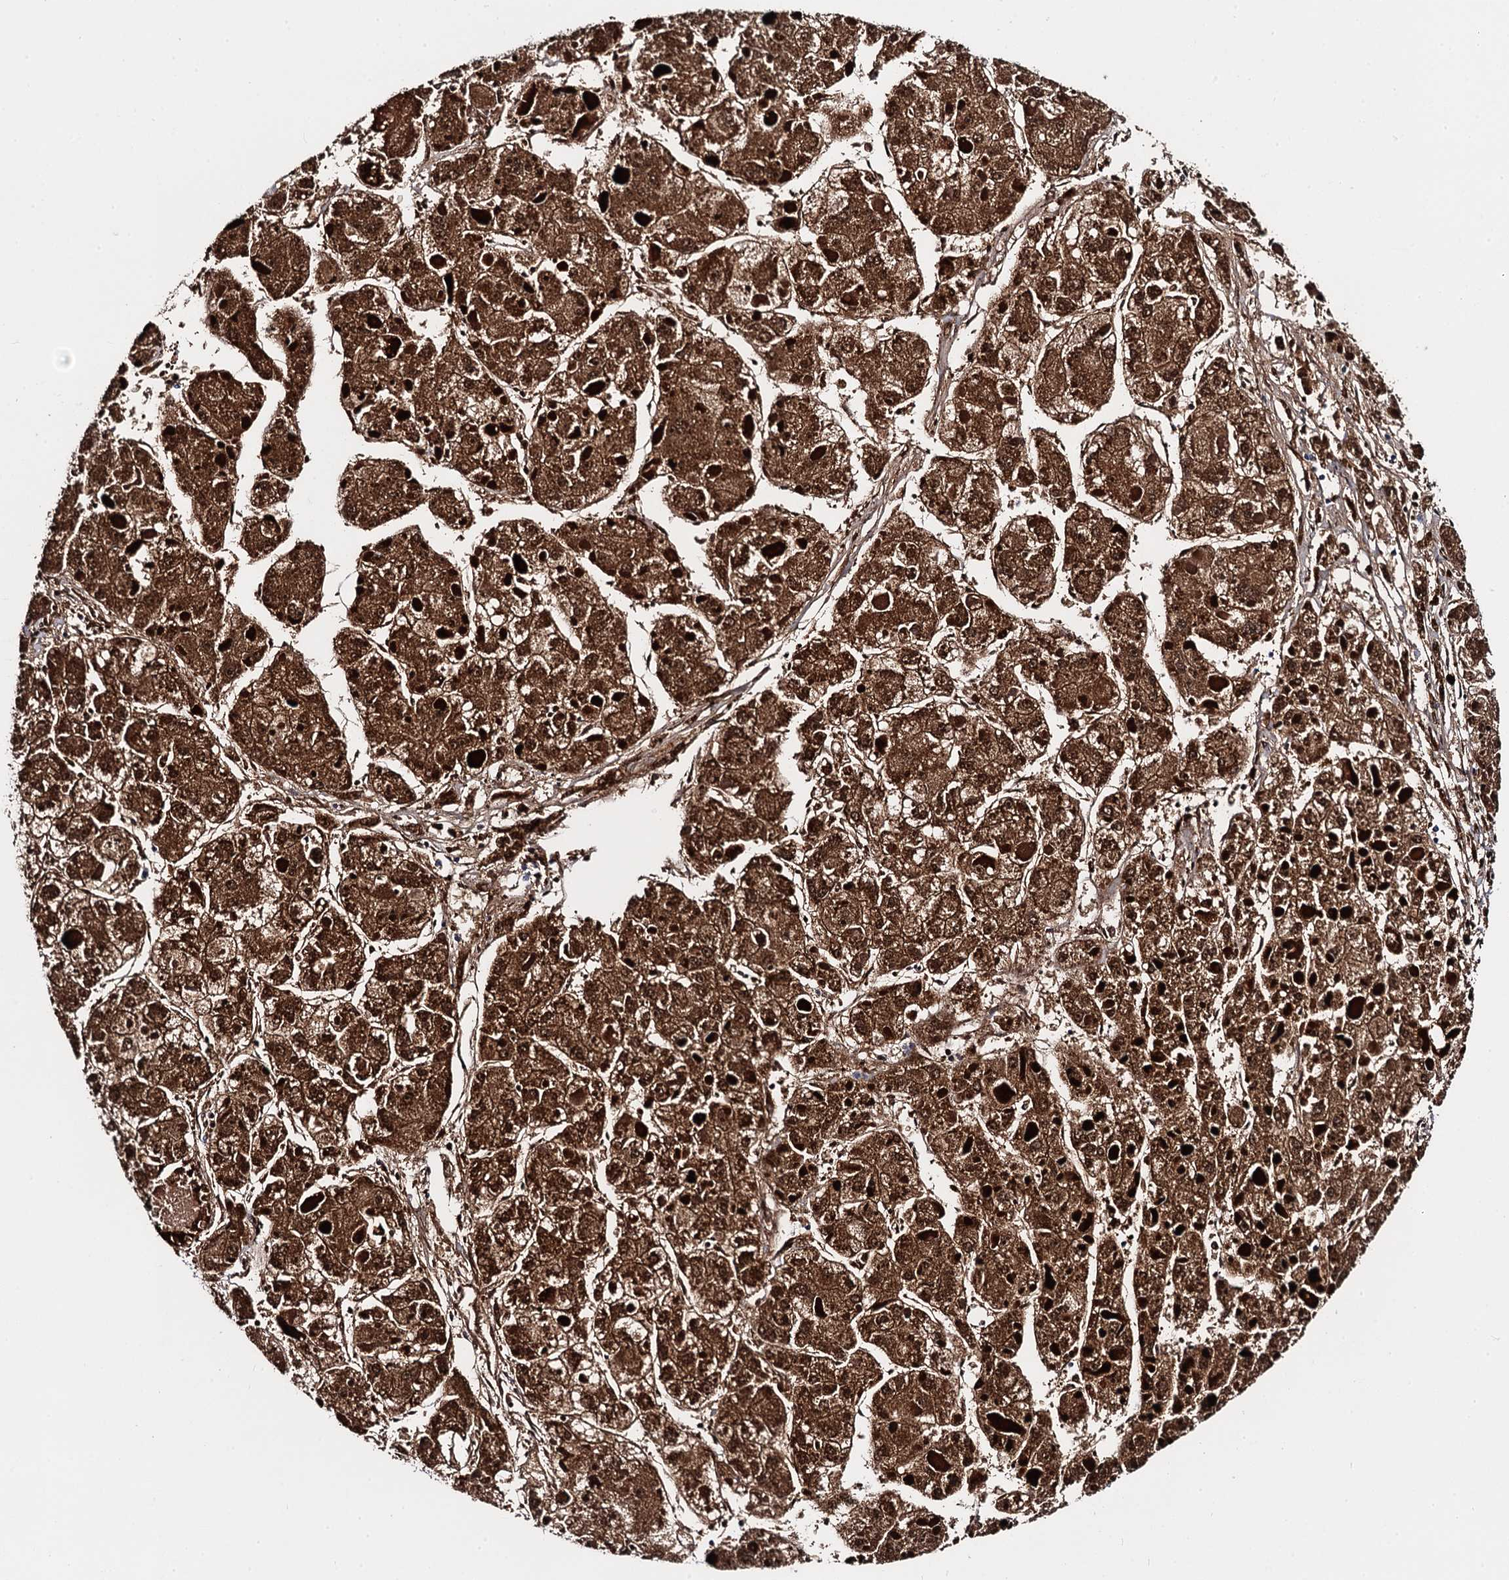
{"staining": {"intensity": "strong", "quantity": ">75%", "location": "cytoplasmic/membranous,nuclear"}, "tissue": "liver cancer", "cell_type": "Tumor cells", "image_type": "cancer", "snomed": [{"axis": "morphology", "description": "Carcinoma, Hepatocellular, NOS"}, {"axis": "topography", "description": "Liver"}], "caption": "Immunohistochemical staining of human liver hepatocellular carcinoma exhibits strong cytoplasmic/membranous and nuclear protein expression in about >75% of tumor cells.", "gene": "ACADSB", "patient": {"sex": "female", "age": 73}}